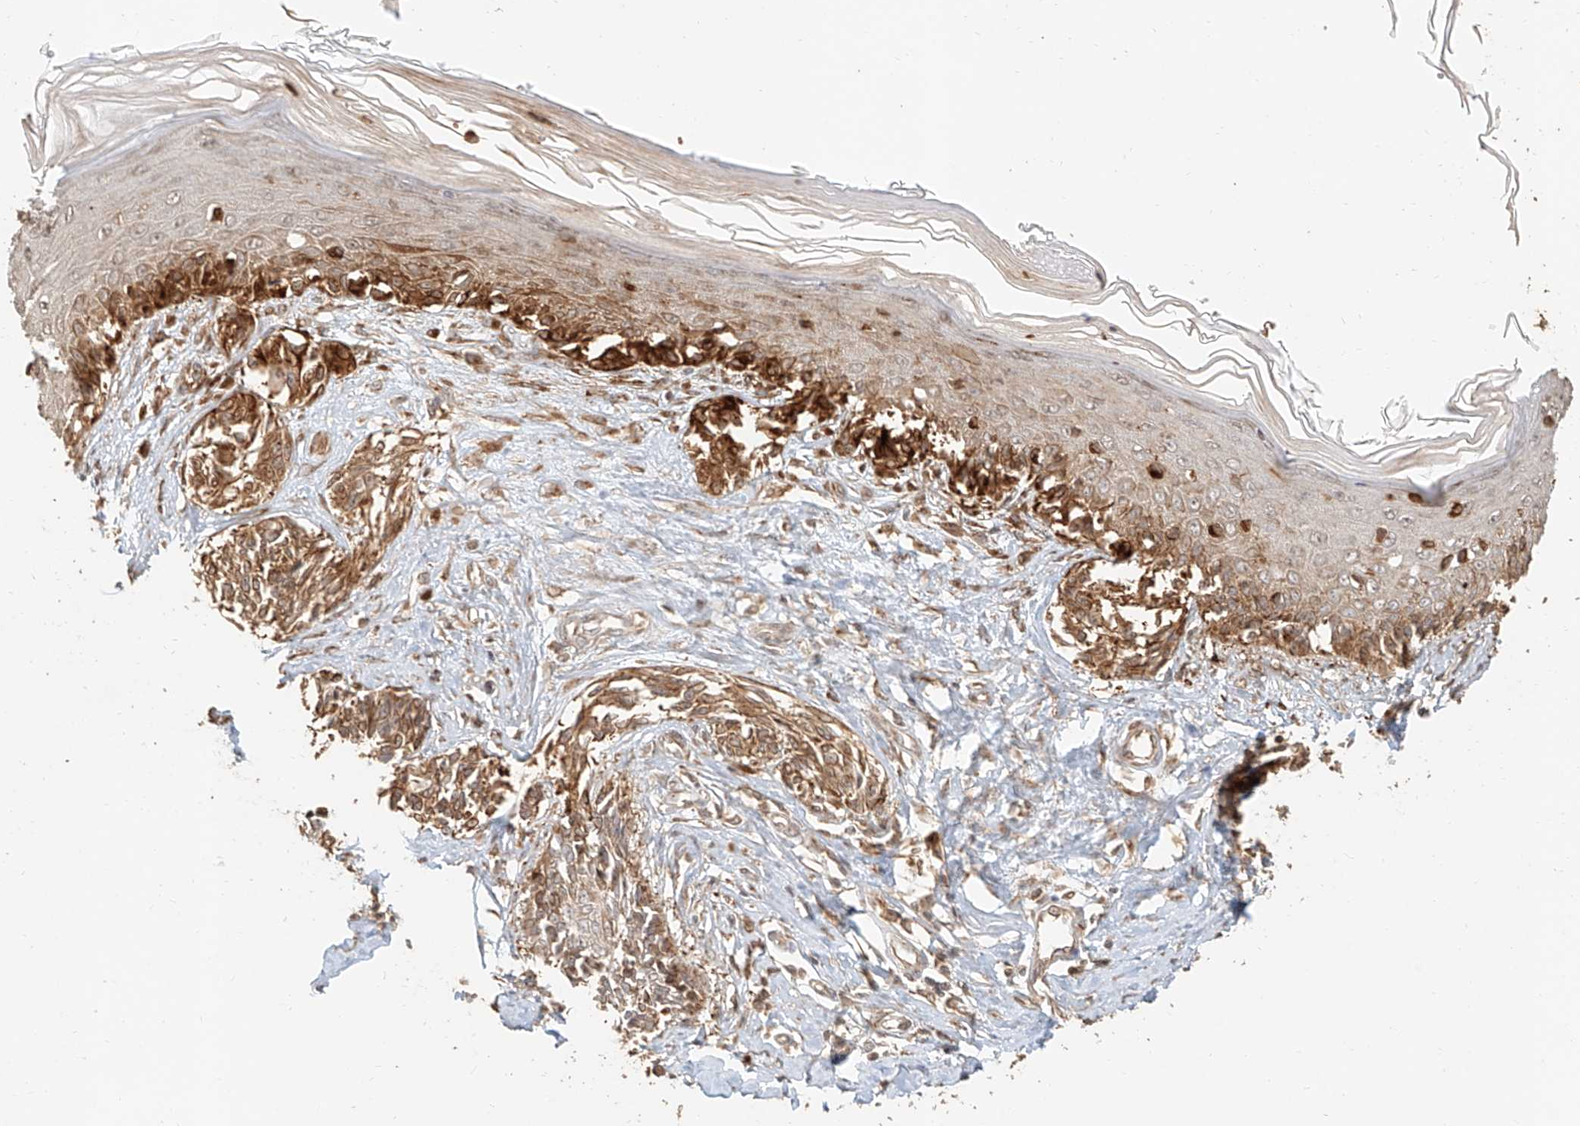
{"staining": {"intensity": "moderate", "quantity": ">75%", "location": "cytoplasmic/membranous"}, "tissue": "melanoma", "cell_type": "Tumor cells", "image_type": "cancer", "snomed": [{"axis": "morphology", "description": "Malignant melanoma, NOS"}, {"axis": "topography", "description": "Skin"}], "caption": "Immunohistochemical staining of malignant melanoma reveals moderate cytoplasmic/membranous protein staining in approximately >75% of tumor cells. Using DAB (brown) and hematoxylin (blue) stains, captured at high magnification using brightfield microscopy.", "gene": "NAP1L1", "patient": {"sex": "male", "age": 53}}